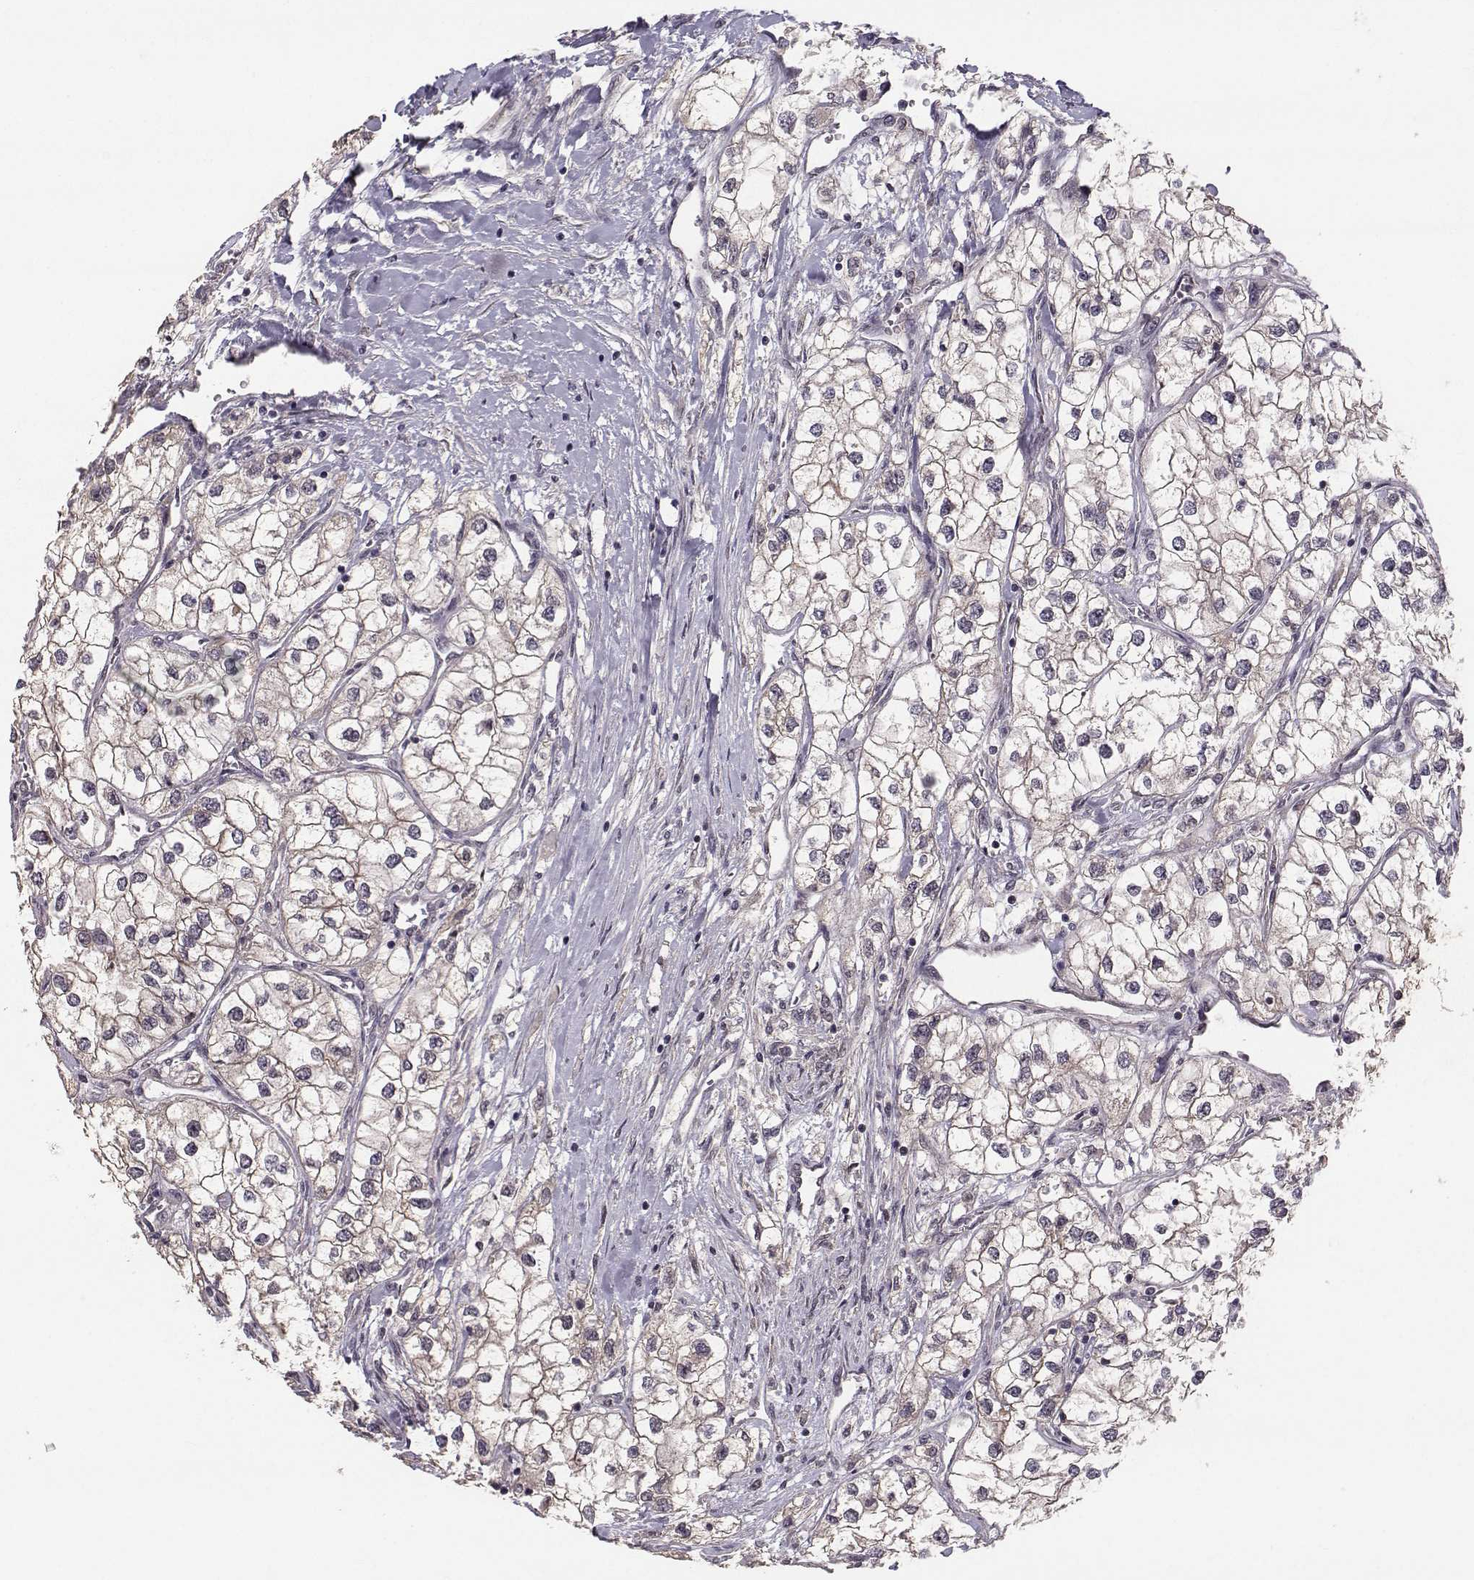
{"staining": {"intensity": "weak", "quantity": "25%-75%", "location": "cytoplasmic/membranous"}, "tissue": "renal cancer", "cell_type": "Tumor cells", "image_type": "cancer", "snomed": [{"axis": "morphology", "description": "Adenocarcinoma, NOS"}, {"axis": "topography", "description": "Kidney"}], "caption": "Weak cytoplasmic/membranous protein expression is appreciated in about 25%-75% of tumor cells in renal cancer.", "gene": "PLEKHG3", "patient": {"sex": "male", "age": 59}}